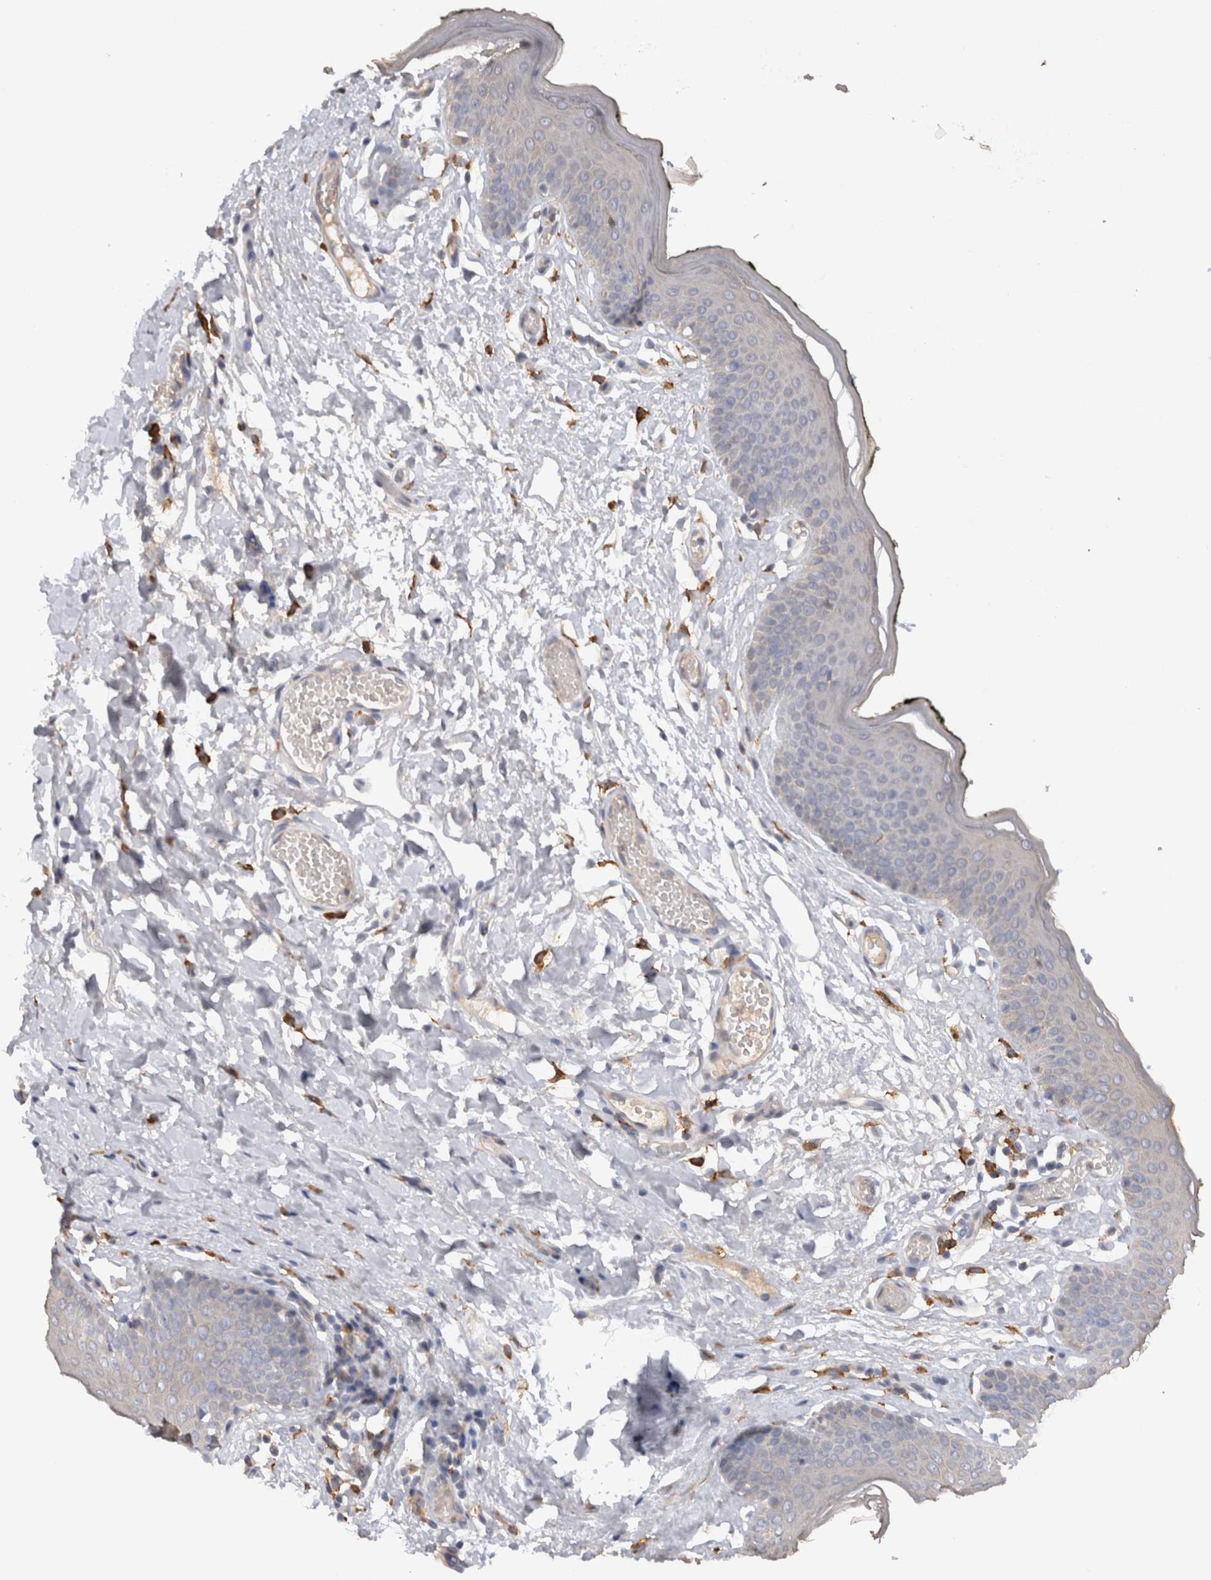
{"staining": {"intensity": "negative", "quantity": "none", "location": "none"}, "tissue": "skin", "cell_type": "Epidermal cells", "image_type": "normal", "snomed": [{"axis": "morphology", "description": "Normal tissue, NOS"}, {"axis": "morphology", "description": "Inflammation, NOS"}, {"axis": "topography", "description": "Vulva"}], "caption": "Immunohistochemistry of normal human skin shows no staining in epidermal cells. Nuclei are stained in blue.", "gene": "VSIG4", "patient": {"sex": "female", "age": 84}}